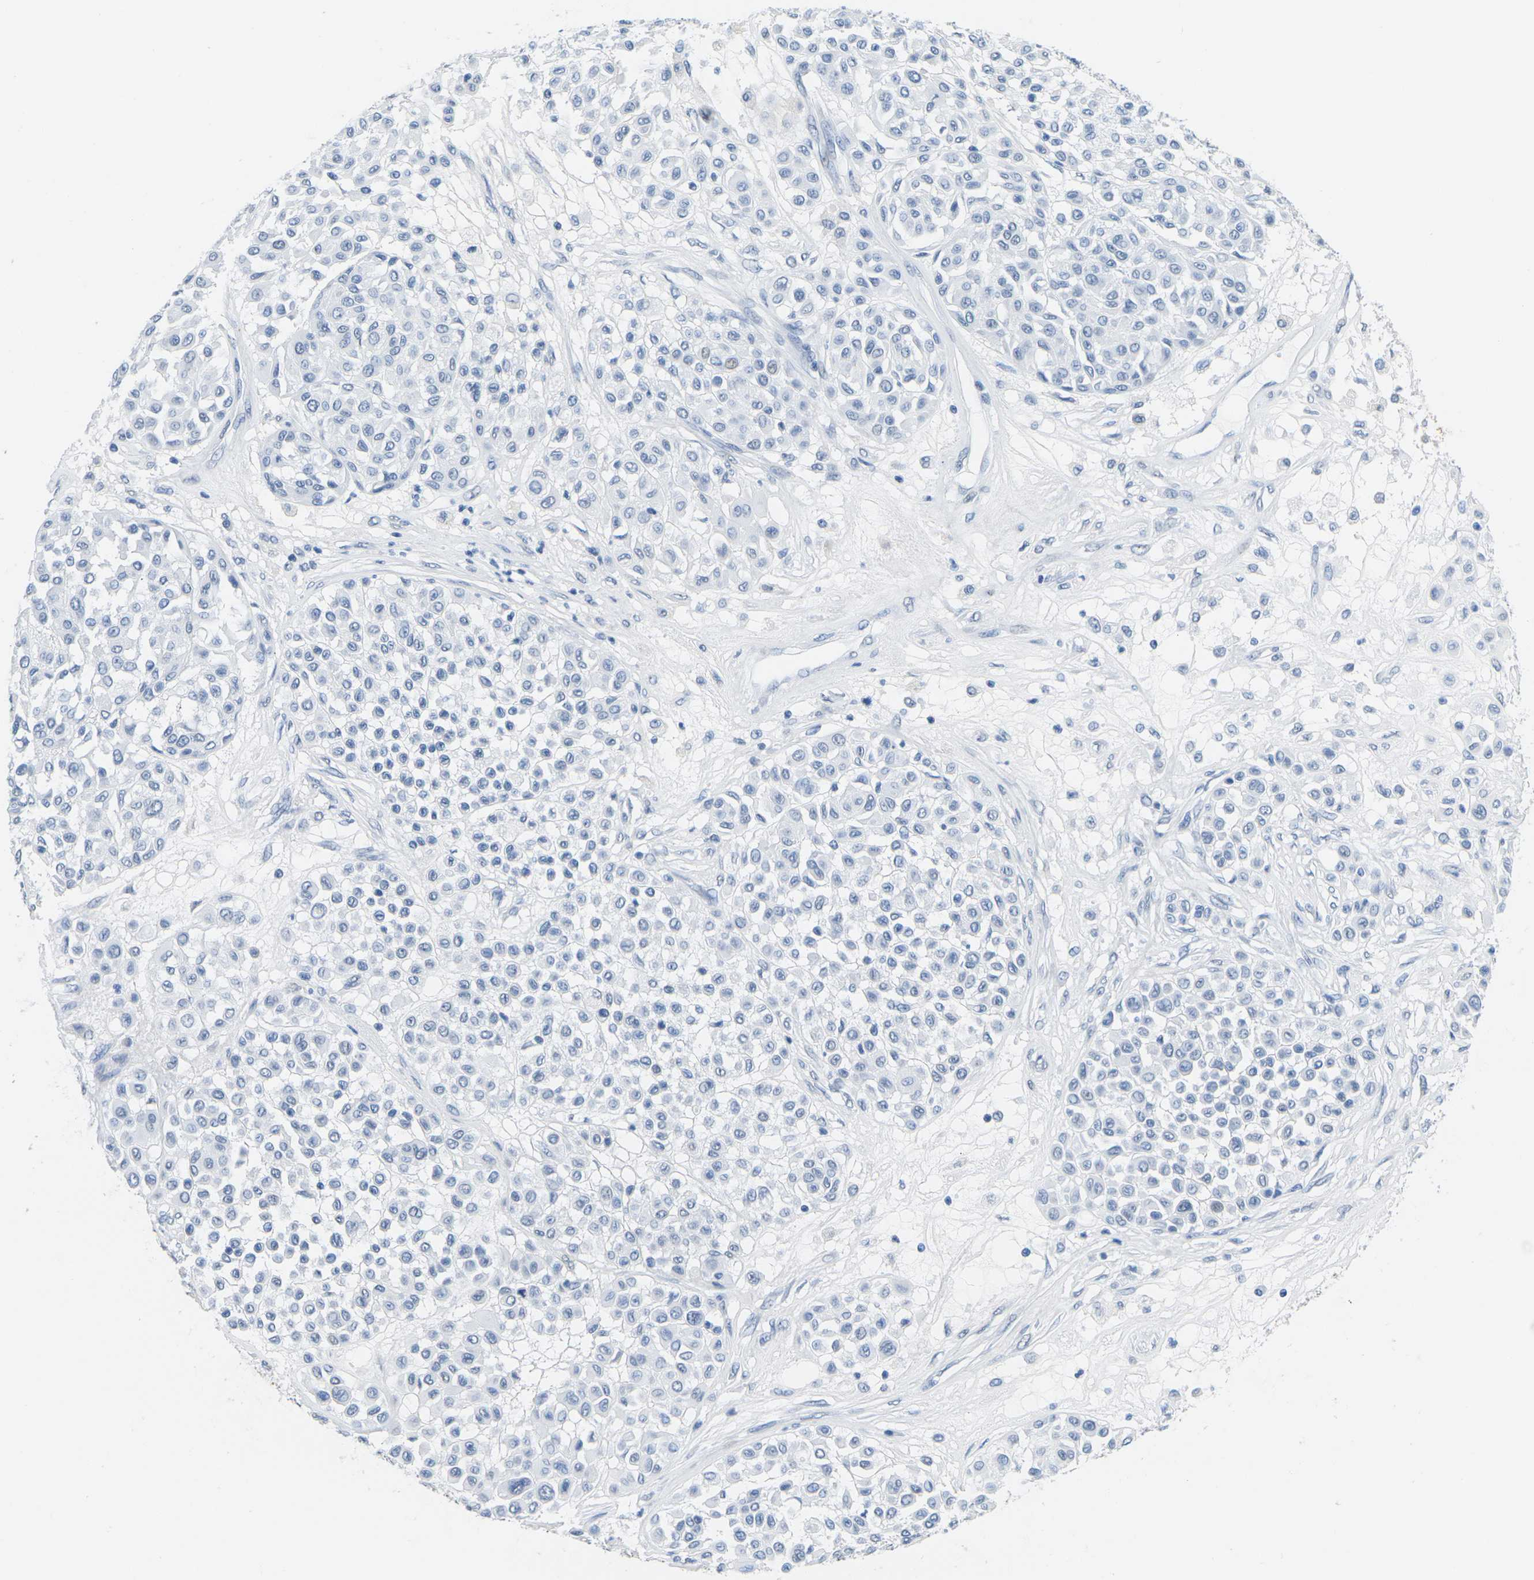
{"staining": {"intensity": "negative", "quantity": "none", "location": "none"}, "tissue": "melanoma", "cell_type": "Tumor cells", "image_type": "cancer", "snomed": [{"axis": "morphology", "description": "Malignant melanoma, Metastatic site"}, {"axis": "topography", "description": "Soft tissue"}], "caption": "A high-resolution histopathology image shows immunohistochemistry (IHC) staining of melanoma, which displays no significant expression in tumor cells.", "gene": "CTAG1A", "patient": {"sex": "male", "age": 41}}